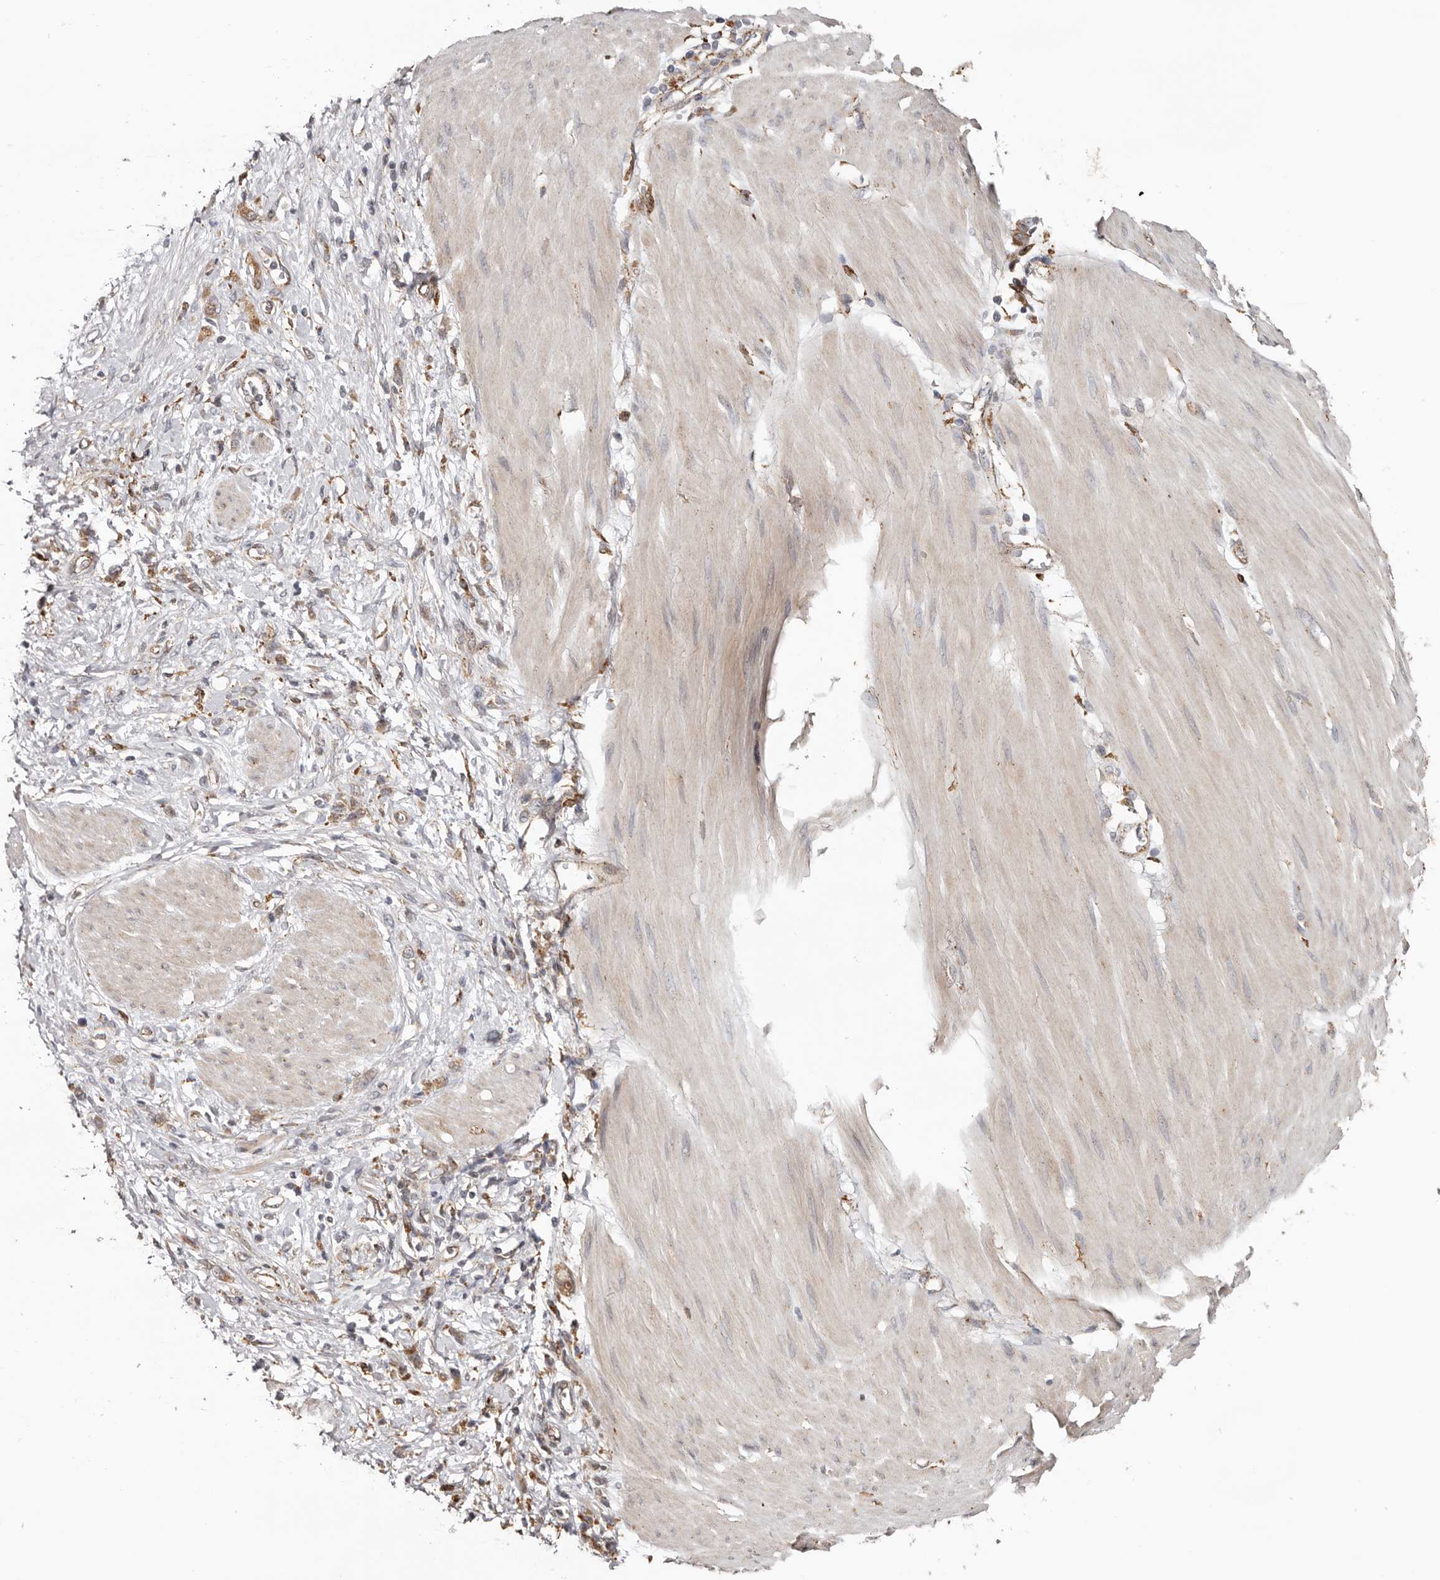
{"staining": {"intensity": "weak", "quantity": "25%-75%", "location": "cytoplasmic/membranous"}, "tissue": "stomach cancer", "cell_type": "Tumor cells", "image_type": "cancer", "snomed": [{"axis": "morphology", "description": "Adenocarcinoma, NOS"}, {"axis": "topography", "description": "Stomach"}], "caption": "Stomach adenocarcinoma was stained to show a protein in brown. There is low levels of weak cytoplasmic/membranous positivity in about 25%-75% of tumor cells. The staining was performed using DAB to visualize the protein expression in brown, while the nuclei were stained in blue with hematoxylin (Magnification: 20x).", "gene": "GRN", "patient": {"sex": "female", "age": 76}}